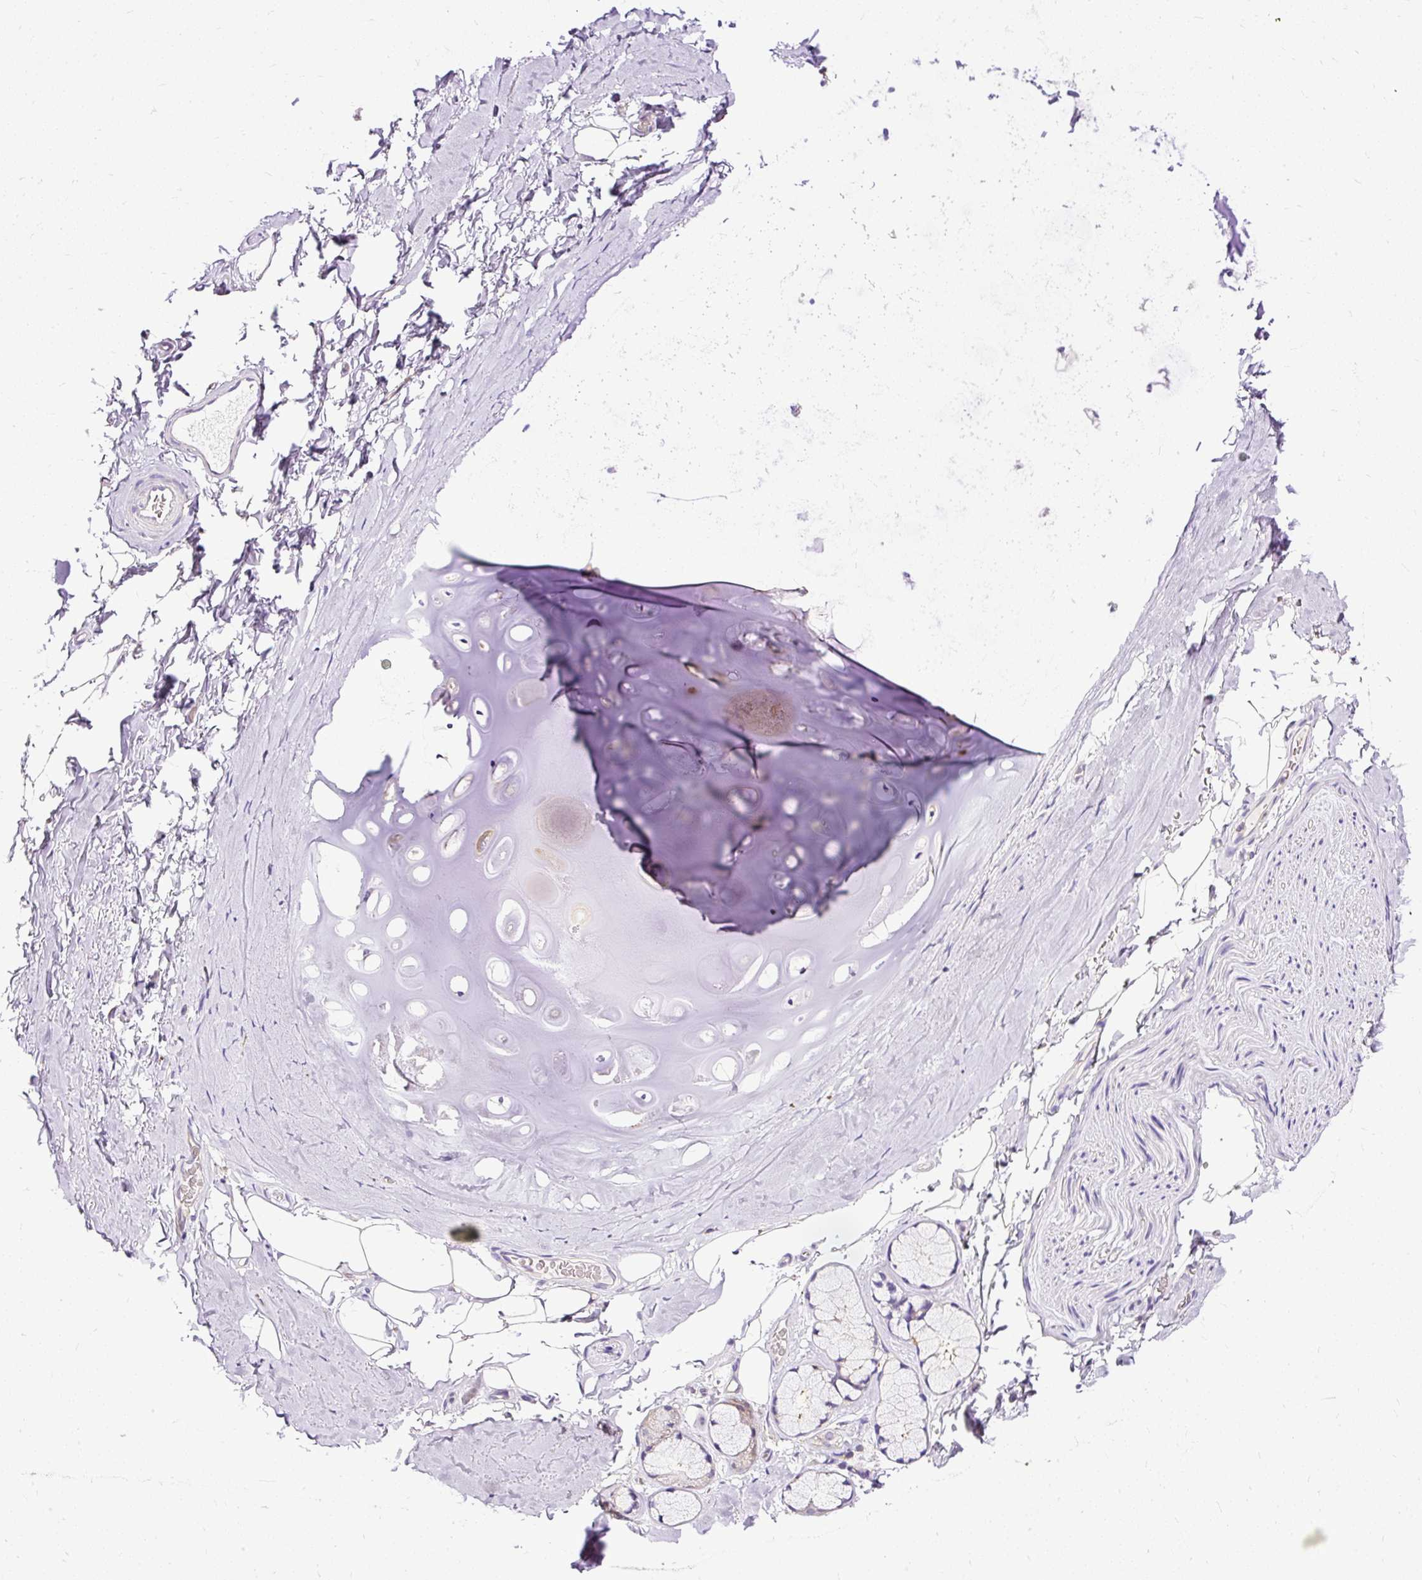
{"staining": {"intensity": "negative", "quantity": "none", "location": "none"}, "tissue": "adipose tissue", "cell_type": "Adipocytes", "image_type": "normal", "snomed": [{"axis": "morphology", "description": "Normal tissue, NOS"}, {"axis": "topography", "description": "Cartilage tissue"}, {"axis": "topography", "description": "Bronchus"}, {"axis": "topography", "description": "Peripheral nerve tissue"}], "caption": "High magnification brightfield microscopy of benign adipose tissue stained with DAB (3,3'-diaminobenzidine) (brown) and counterstained with hematoxylin (blue): adipocytes show no significant positivity. Brightfield microscopy of immunohistochemistry stained with DAB (3,3'-diaminobenzidine) (brown) and hematoxylin (blue), captured at high magnification.", "gene": "TWF2", "patient": {"sex": "male", "age": 67}}